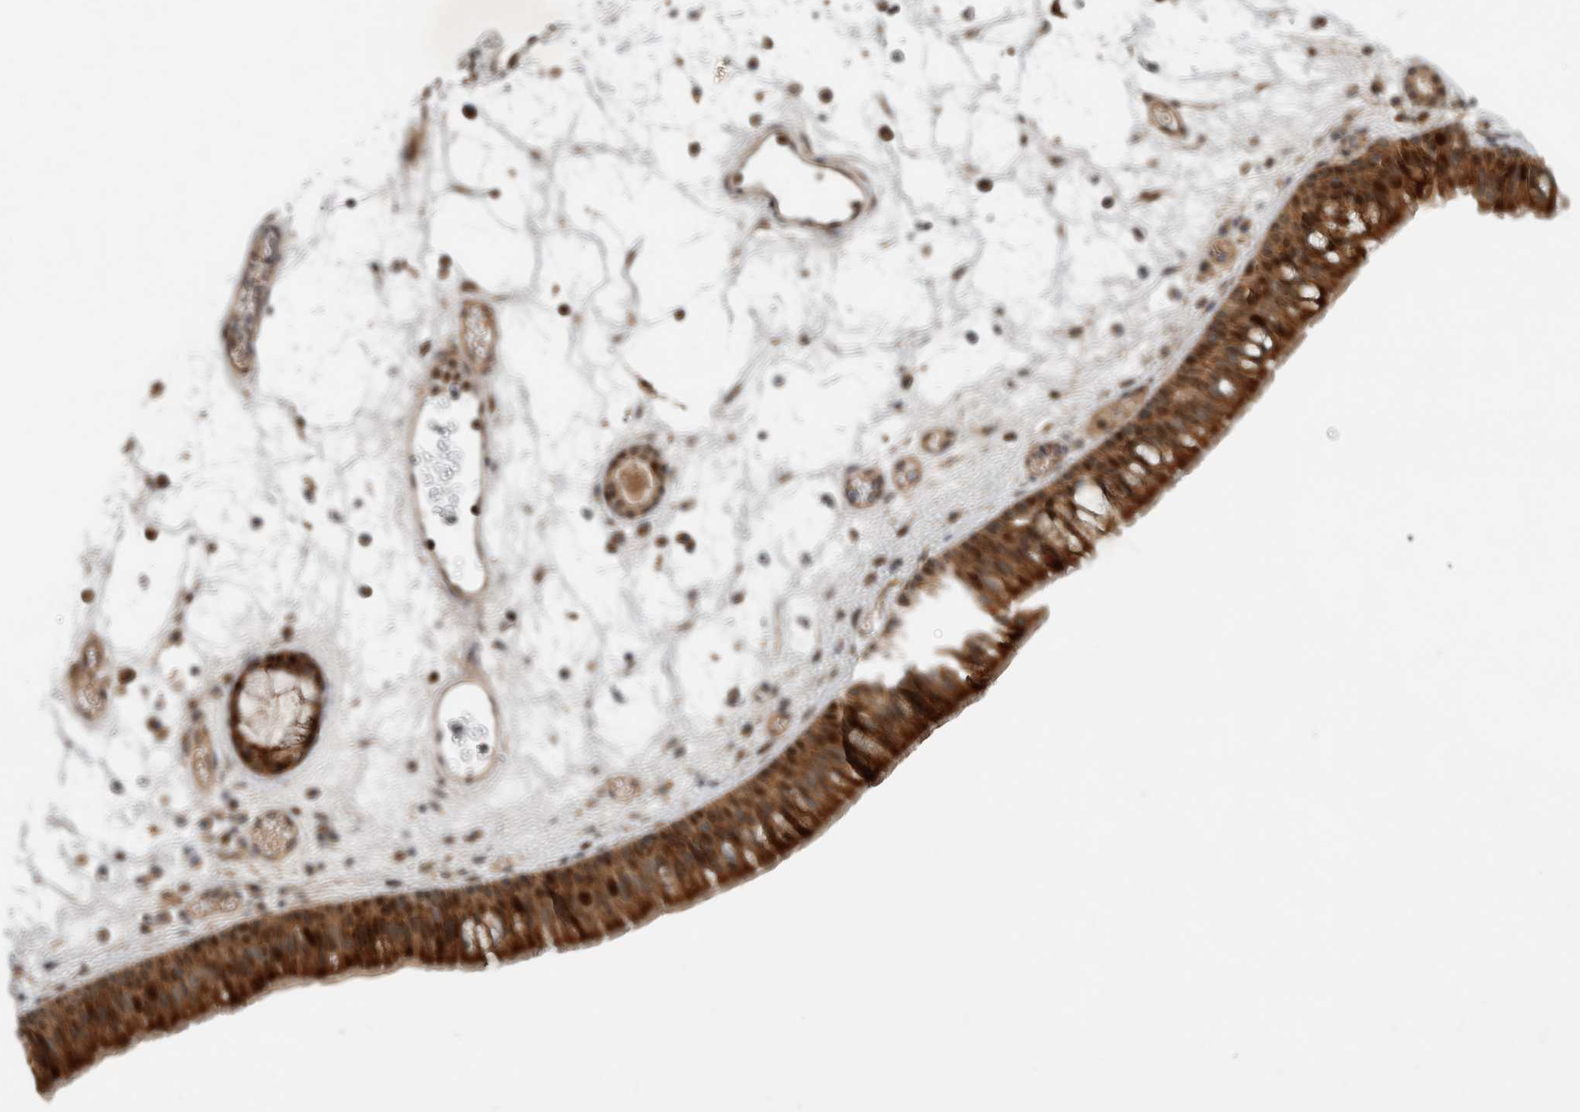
{"staining": {"intensity": "strong", "quantity": ">75%", "location": "cytoplasmic/membranous,nuclear"}, "tissue": "nasopharynx", "cell_type": "Respiratory epithelial cells", "image_type": "normal", "snomed": [{"axis": "morphology", "description": "Normal tissue, NOS"}, {"axis": "morphology", "description": "Inflammation, NOS"}, {"axis": "morphology", "description": "Malignant melanoma, Metastatic site"}, {"axis": "topography", "description": "Nasopharynx"}], "caption": "Human nasopharynx stained with a brown dye exhibits strong cytoplasmic/membranous,nuclear positive staining in approximately >75% of respiratory epithelial cells.", "gene": "INSRR", "patient": {"sex": "male", "age": 70}}